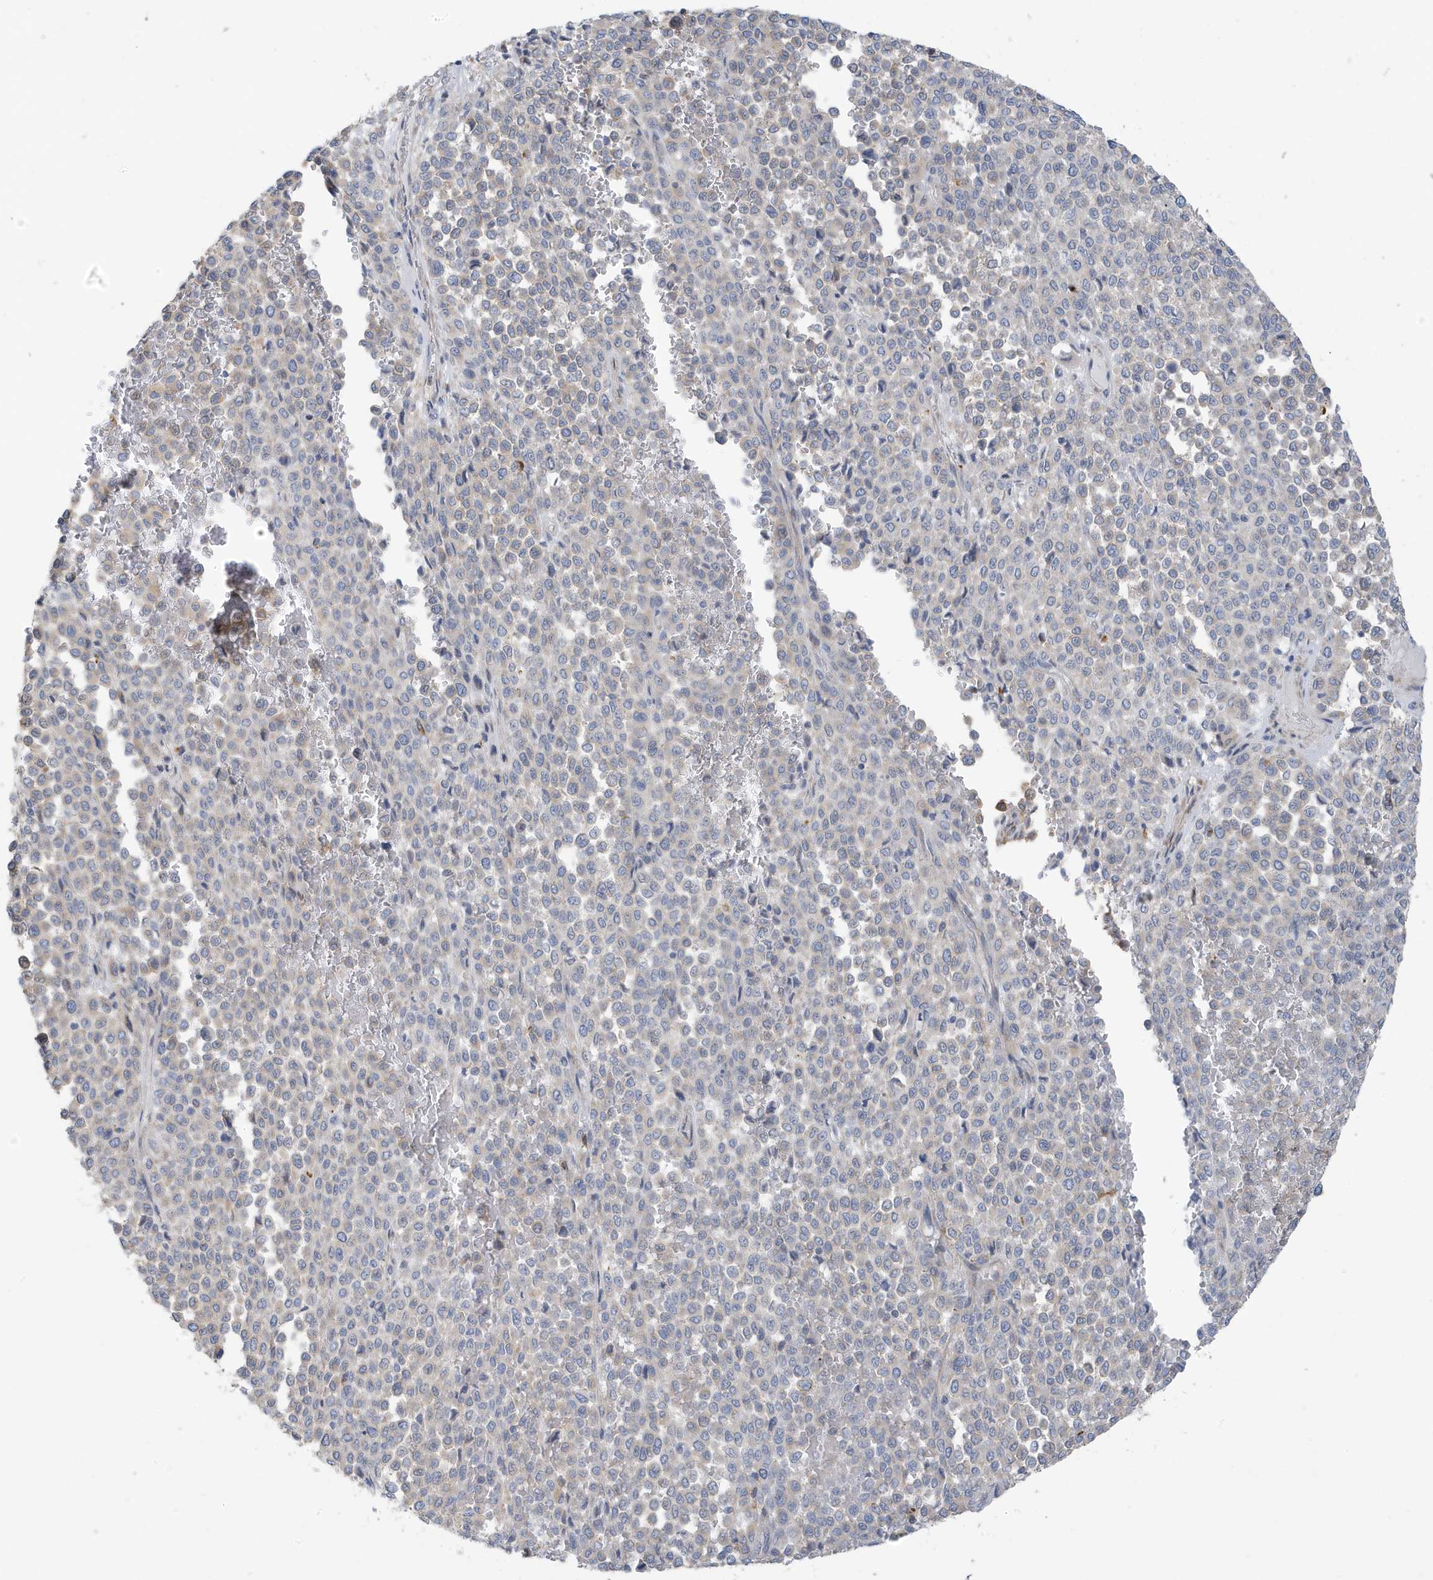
{"staining": {"intensity": "negative", "quantity": "none", "location": "none"}, "tissue": "melanoma", "cell_type": "Tumor cells", "image_type": "cancer", "snomed": [{"axis": "morphology", "description": "Malignant melanoma, Metastatic site"}, {"axis": "topography", "description": "Pancreas"}], "caption": "An immunohistochemistry micrograph of malignant melanoma (metastatic site) is shown. There is no staining in tumor cells of malignant melanoma (metastatic site).", "gene": "ATP13A5", "patient": {"sex": "female", "age": 30}}